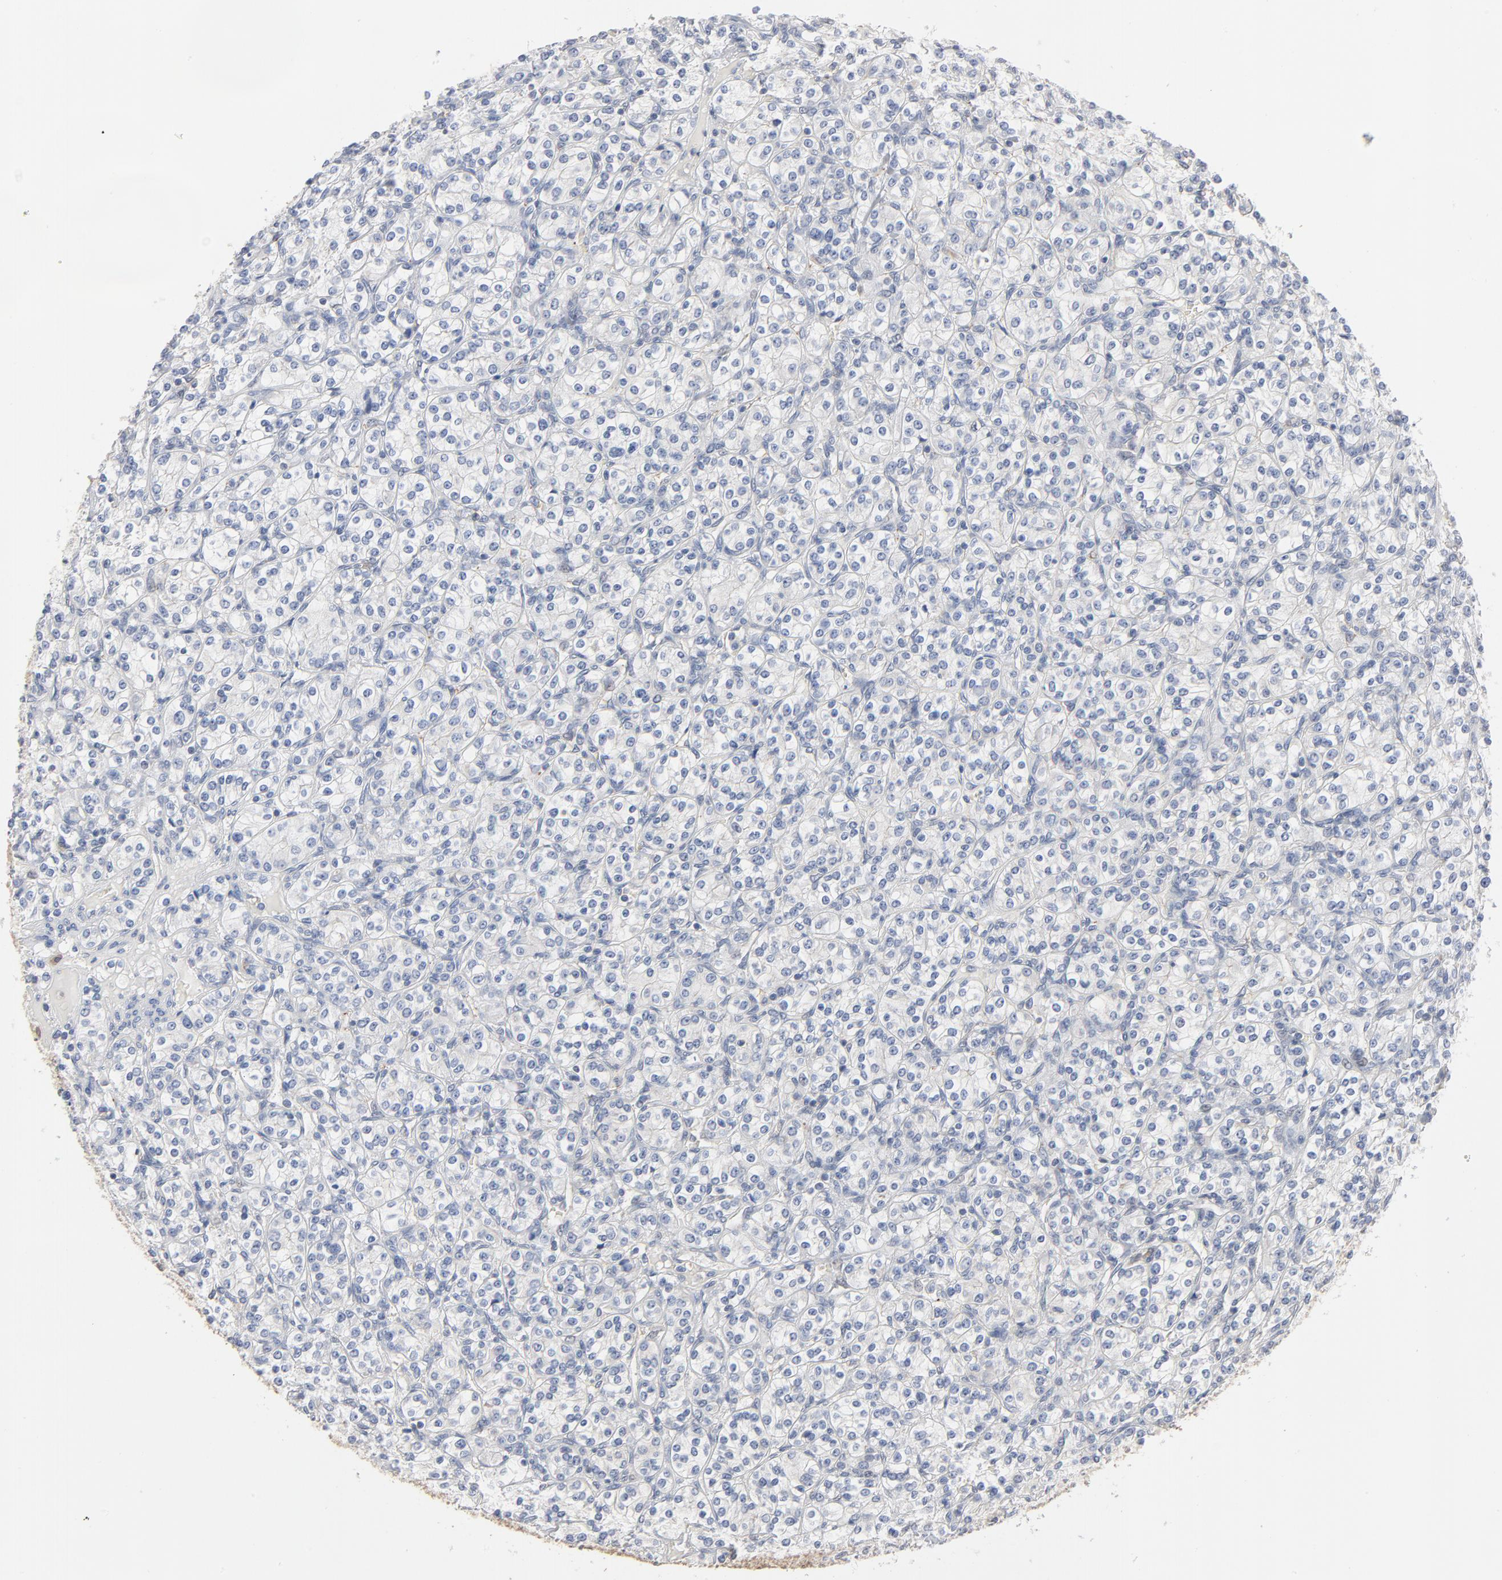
{"staining": {"intensity": "negative", "quantity": "none", "location": "none"}, "tissue": "renal cancer", "cell_type": "Tumor cells", "image_type": "cancer", "snomed": [{"axis": "morphology", "description": "Adenocarcinoma, NOS"}, {"axis": "topography", "description": "Kidney"}], "caption": "Renal adenocarcinoma was stained to show a protein in brown. There is no significant expression in tumor cells. (DAB immunohistochemistry visualized using brightfield microscopy, high magnification).", "gene": "EPCAM", "patient": {"sex": "male", "age": 77}}